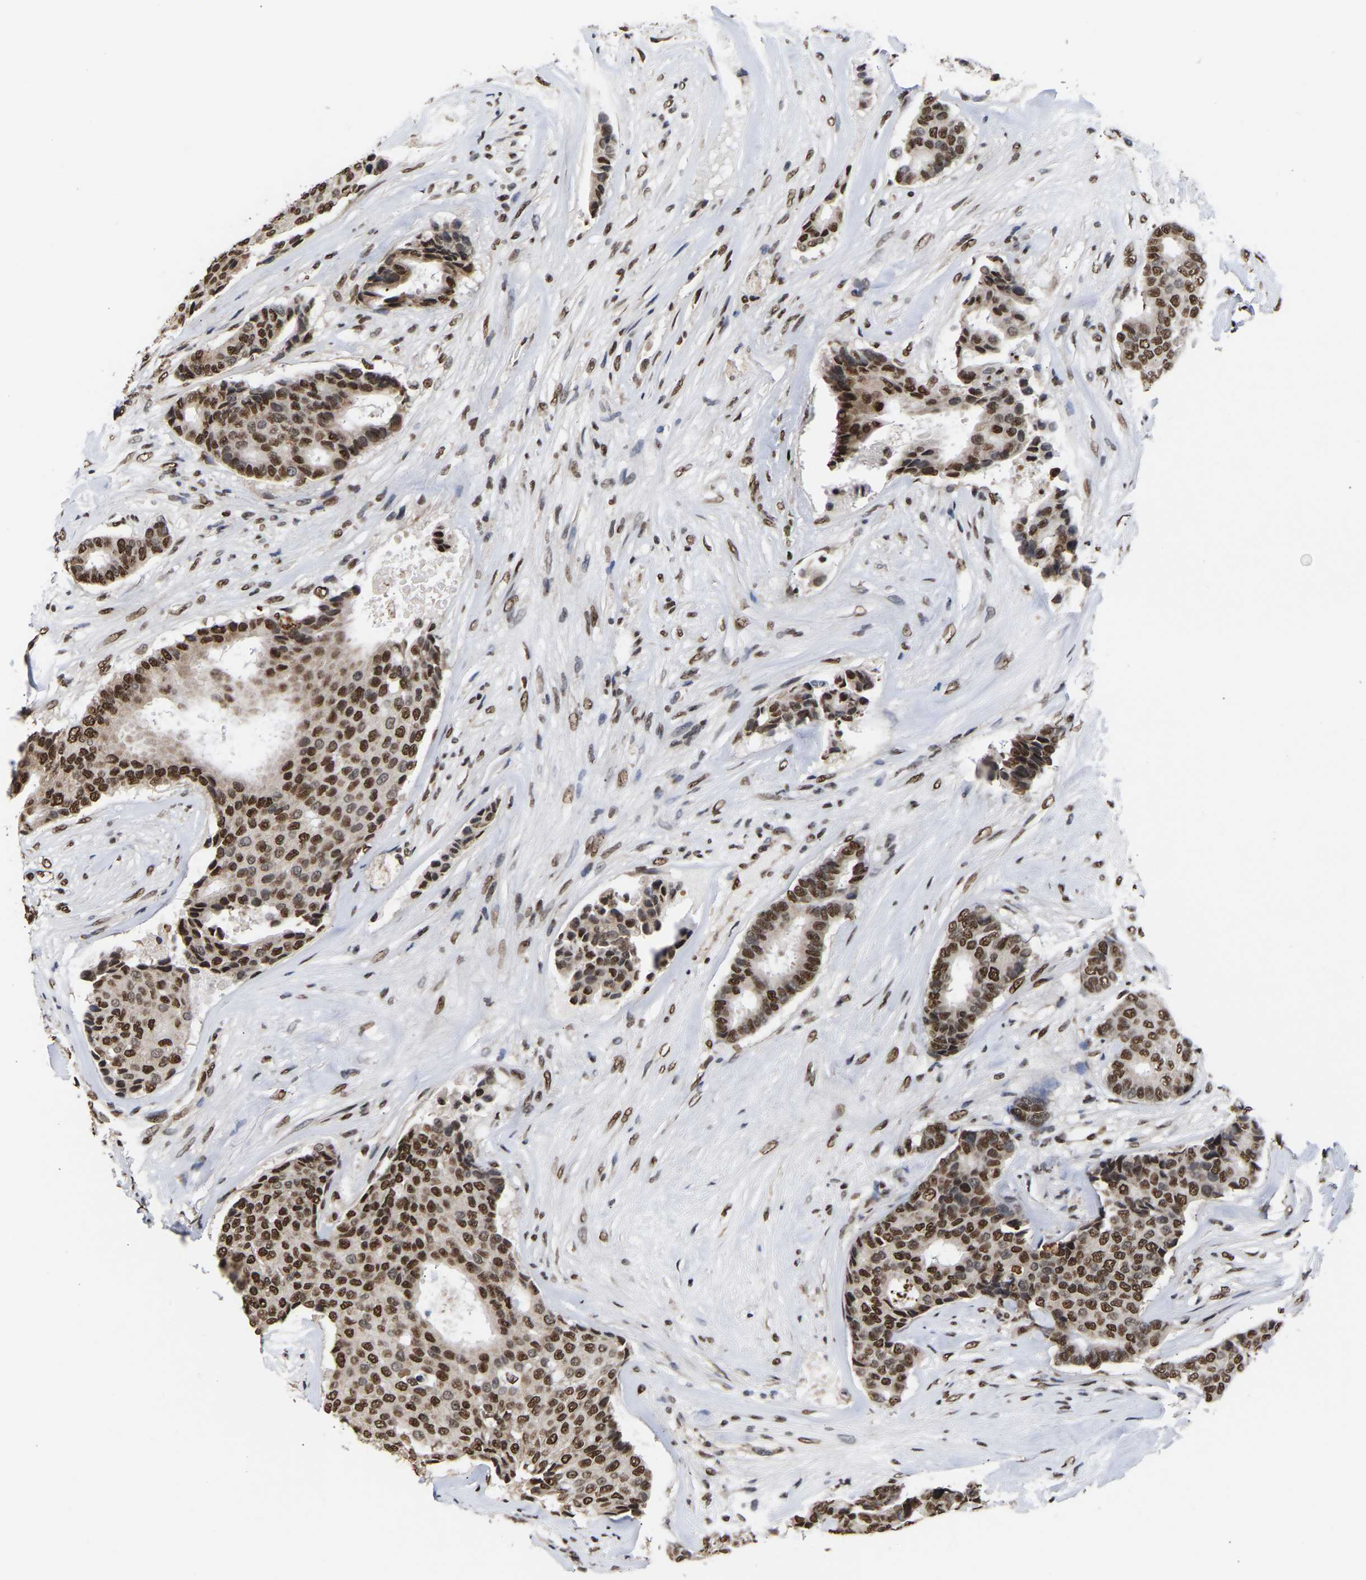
{"staining": {"intensity": "strong", "quantity": ">75%", "location": "nuclear"}, "tissue": "breast cancer", "cell_type": "Tumor cells", "image_type": "cancer", "snomed": [{"axis": "morphology", "description": "Duct carcinoma"}, {"axis": "topography", "description": "Breast"}], "caption": "Immunohistochemistry (IHC) histopathology image of neoplastic tissue: human invasive ductal carcinoma (breast) stained using IHC exhibits high levels of strong protein expression localized specifically in the nuclear of tumor cells, appearing as a nuclear brown color.", "gene": "PSIP1", "patient": {"sex": "female", "age": 75}}